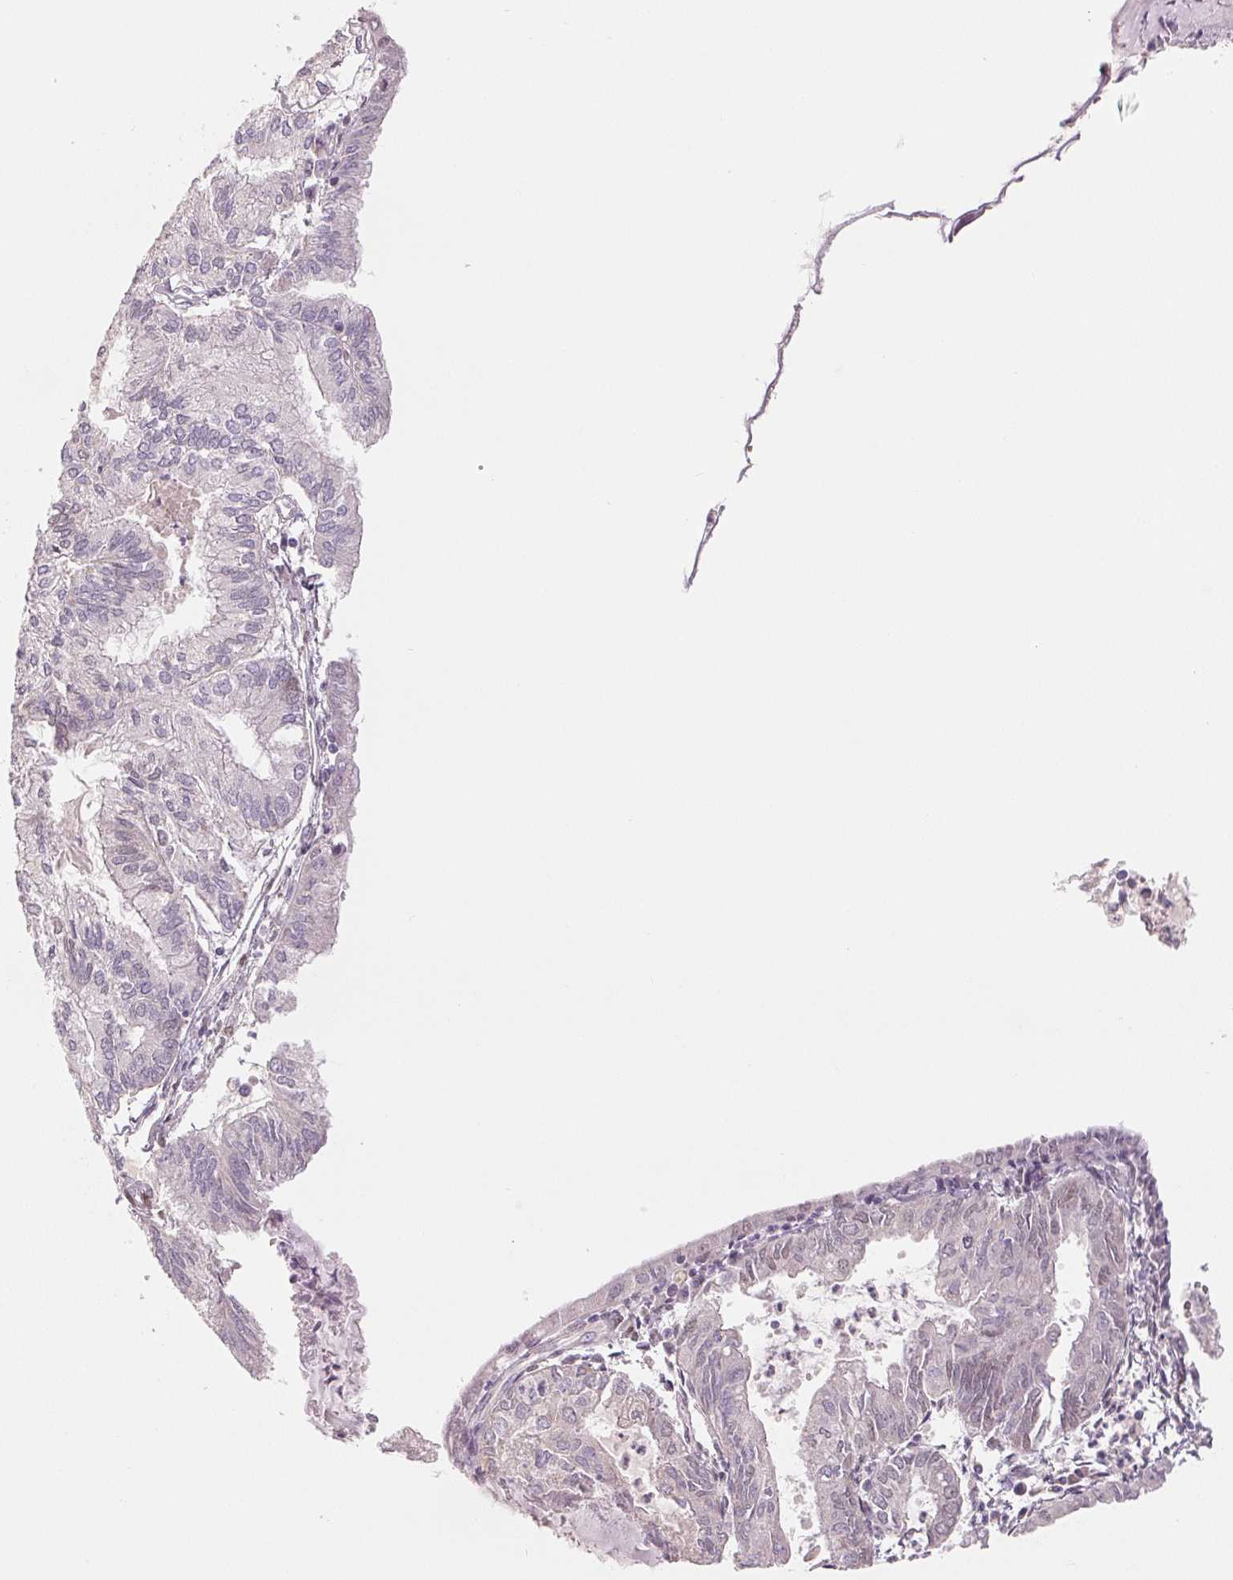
{"staining": {"intensity": "negative", "quantity": "none", "location": "none"}, "tissue": "endometrial cancer", "cell_type": "Tumor cells", "image_type": "cancer", "snomed": [{"axis": "morphology", "description": "Carcinoma, NOS"}, {"axis": "topography", "description": "Endometrium"}], "caption": "An IHC image of endometrial carcinoma is shown. There is no staining in tumor cells of endometrial carcinoma.", "gene": "SMARCD3", "patient": {"sex": "female", "age": 62}}